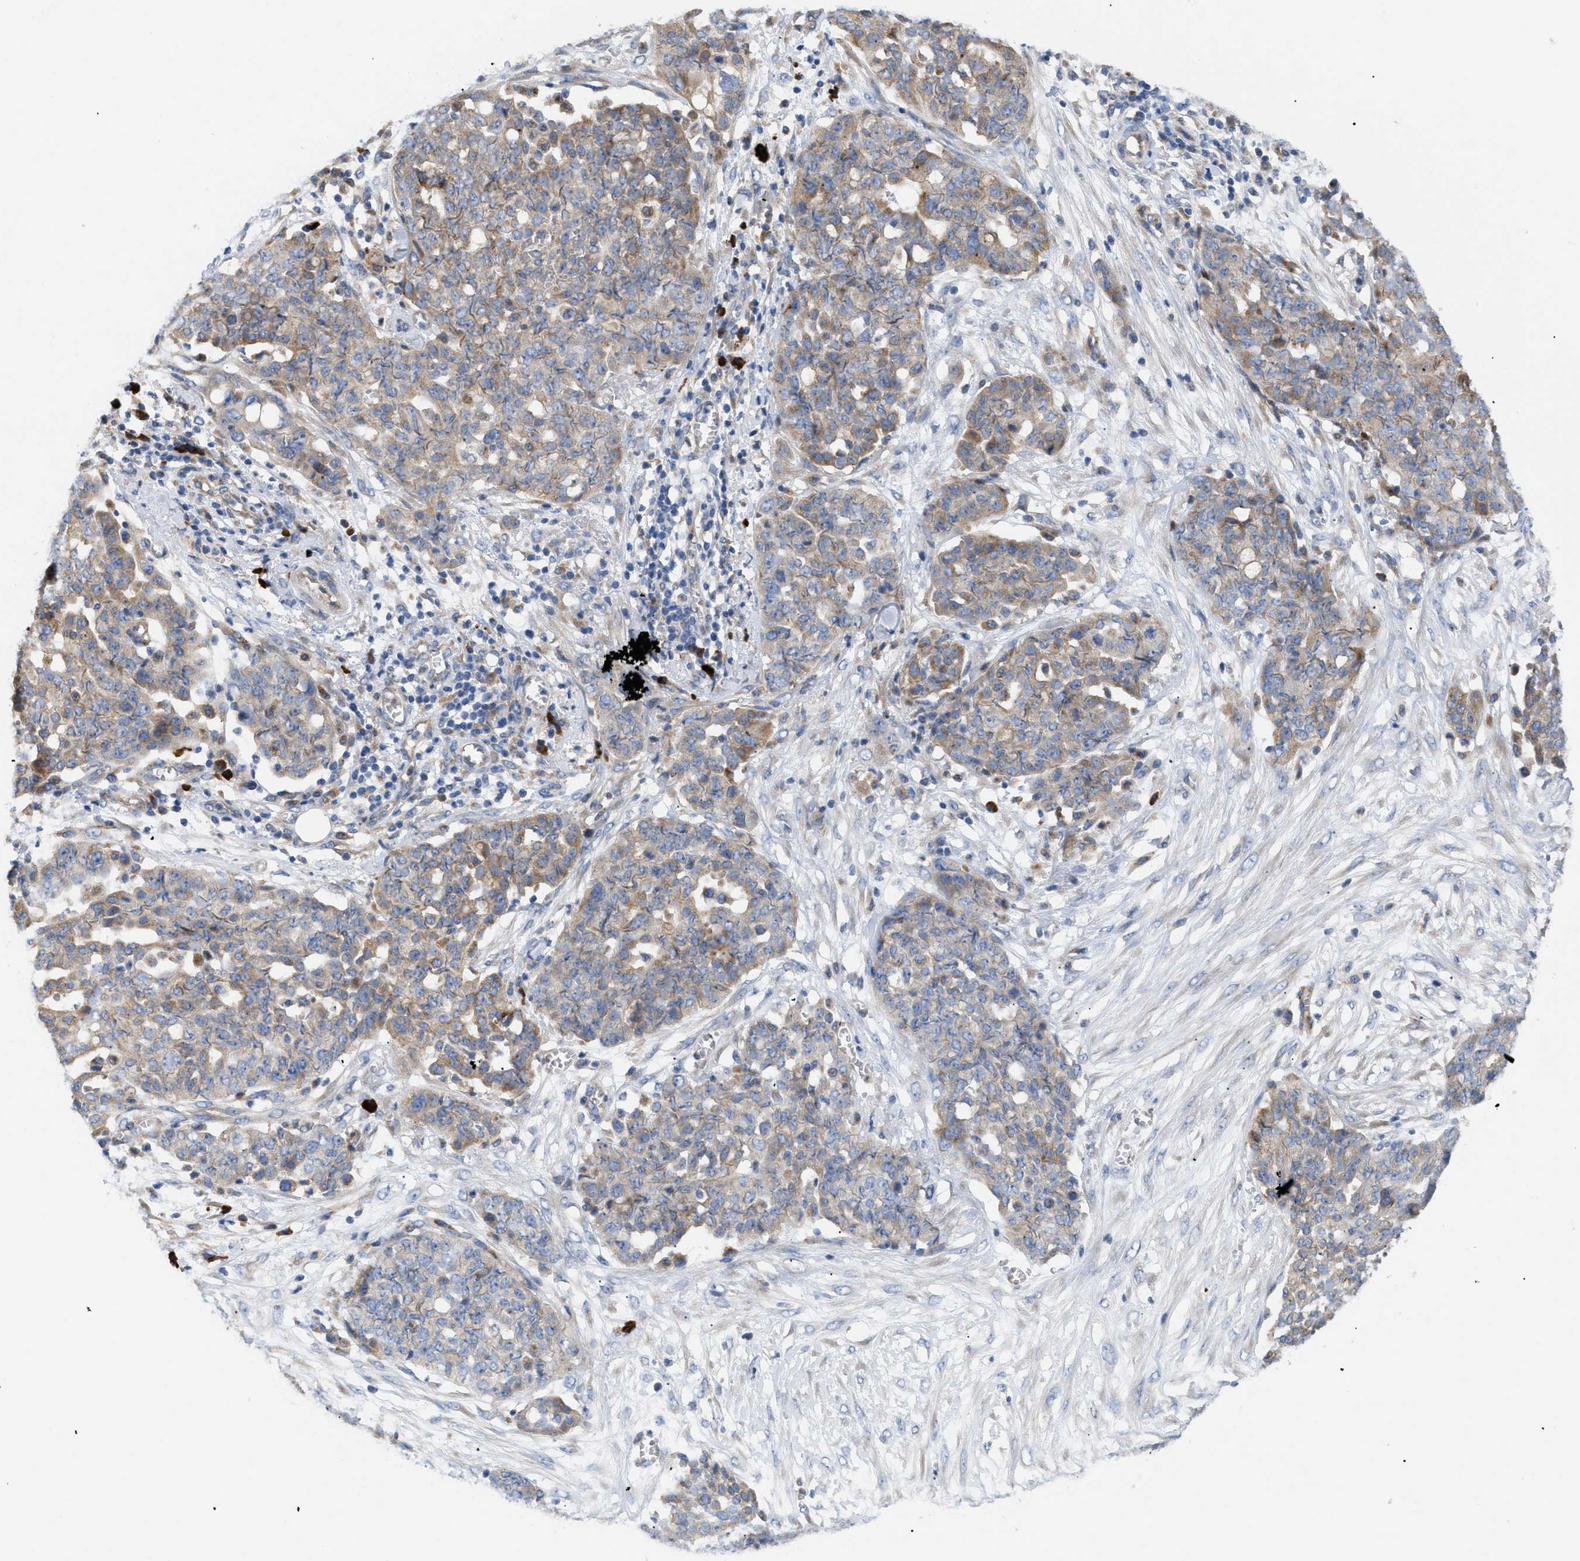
{"staining": {"intensity": "weak", "quantity": ">75%", "location": "cytoplasmic/membranous"}, "tissue": "ovarian cancer", "cell_type": "Tumor cells", "image_type": "cancer", "snomed": [{"axis": "morphology", "description": "Cystadenocarcinoma, serous, NOS"}, {"axis": "topography", "description": "Soft tissue"}, {"axis": "topography", "description": "Ovary"}], "caption": "Ovarian cancer stained with a brown dye shows weak cytoplasmic/membranous positive positivity in approximately >75% of tumor cells.", "gene": "SLC50A1", "patient": {"sex": "female", "age": 57}}